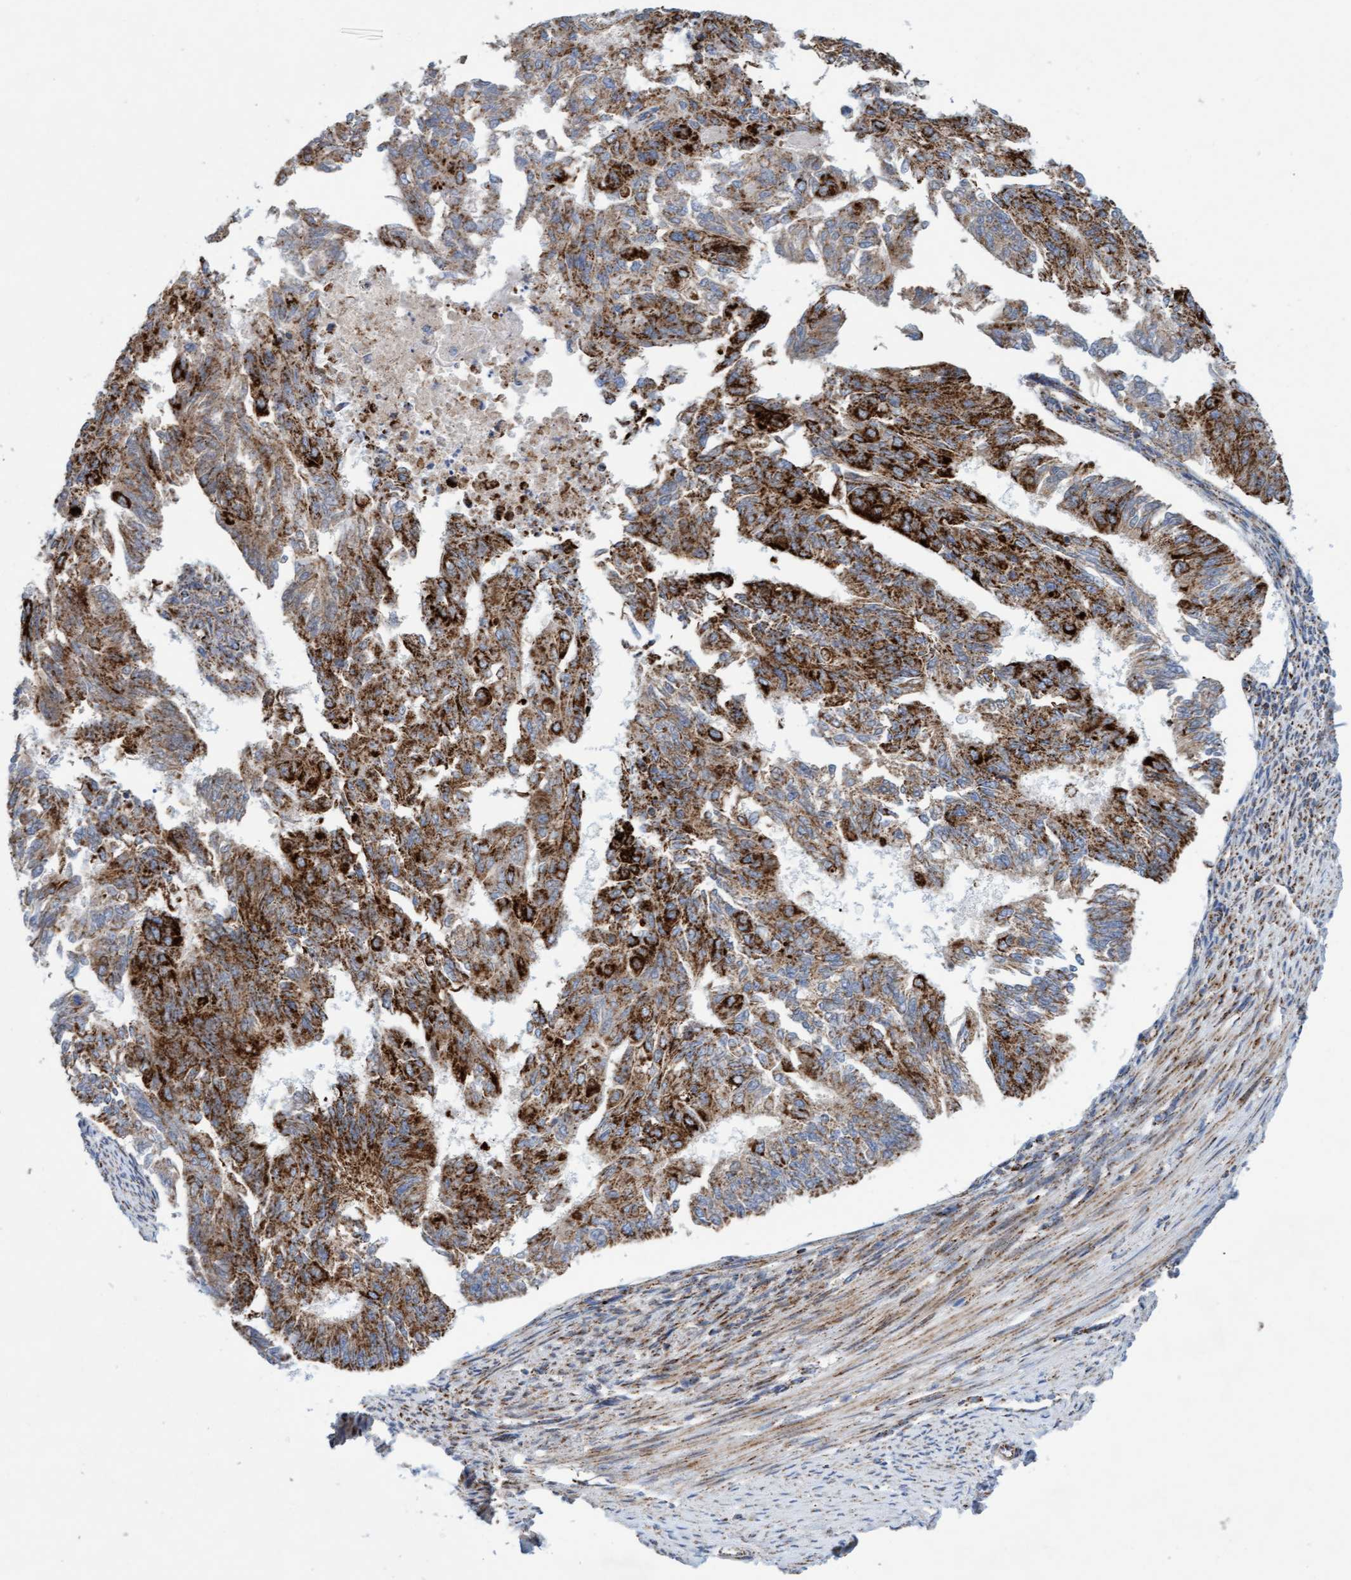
{"staining": {"intensity": "strong", "quantity": ">75%", "location": "cytoplasmic/membranous"}, "tissue": "endometrial cancer", "cell_type": "Tumor cells", "image_type": "cancer", "snomed": [{"axis": "morphology", "description": "Adenocarcinoma, NOS"}, {"axis": "topography", "description": "Endometrium"}], "caption": "Endometrial cancer stained with a protein marker shows strong staining in tumor cells.", "gene": "GGTA1", "patient": {"sex": "female", "age": 32}}